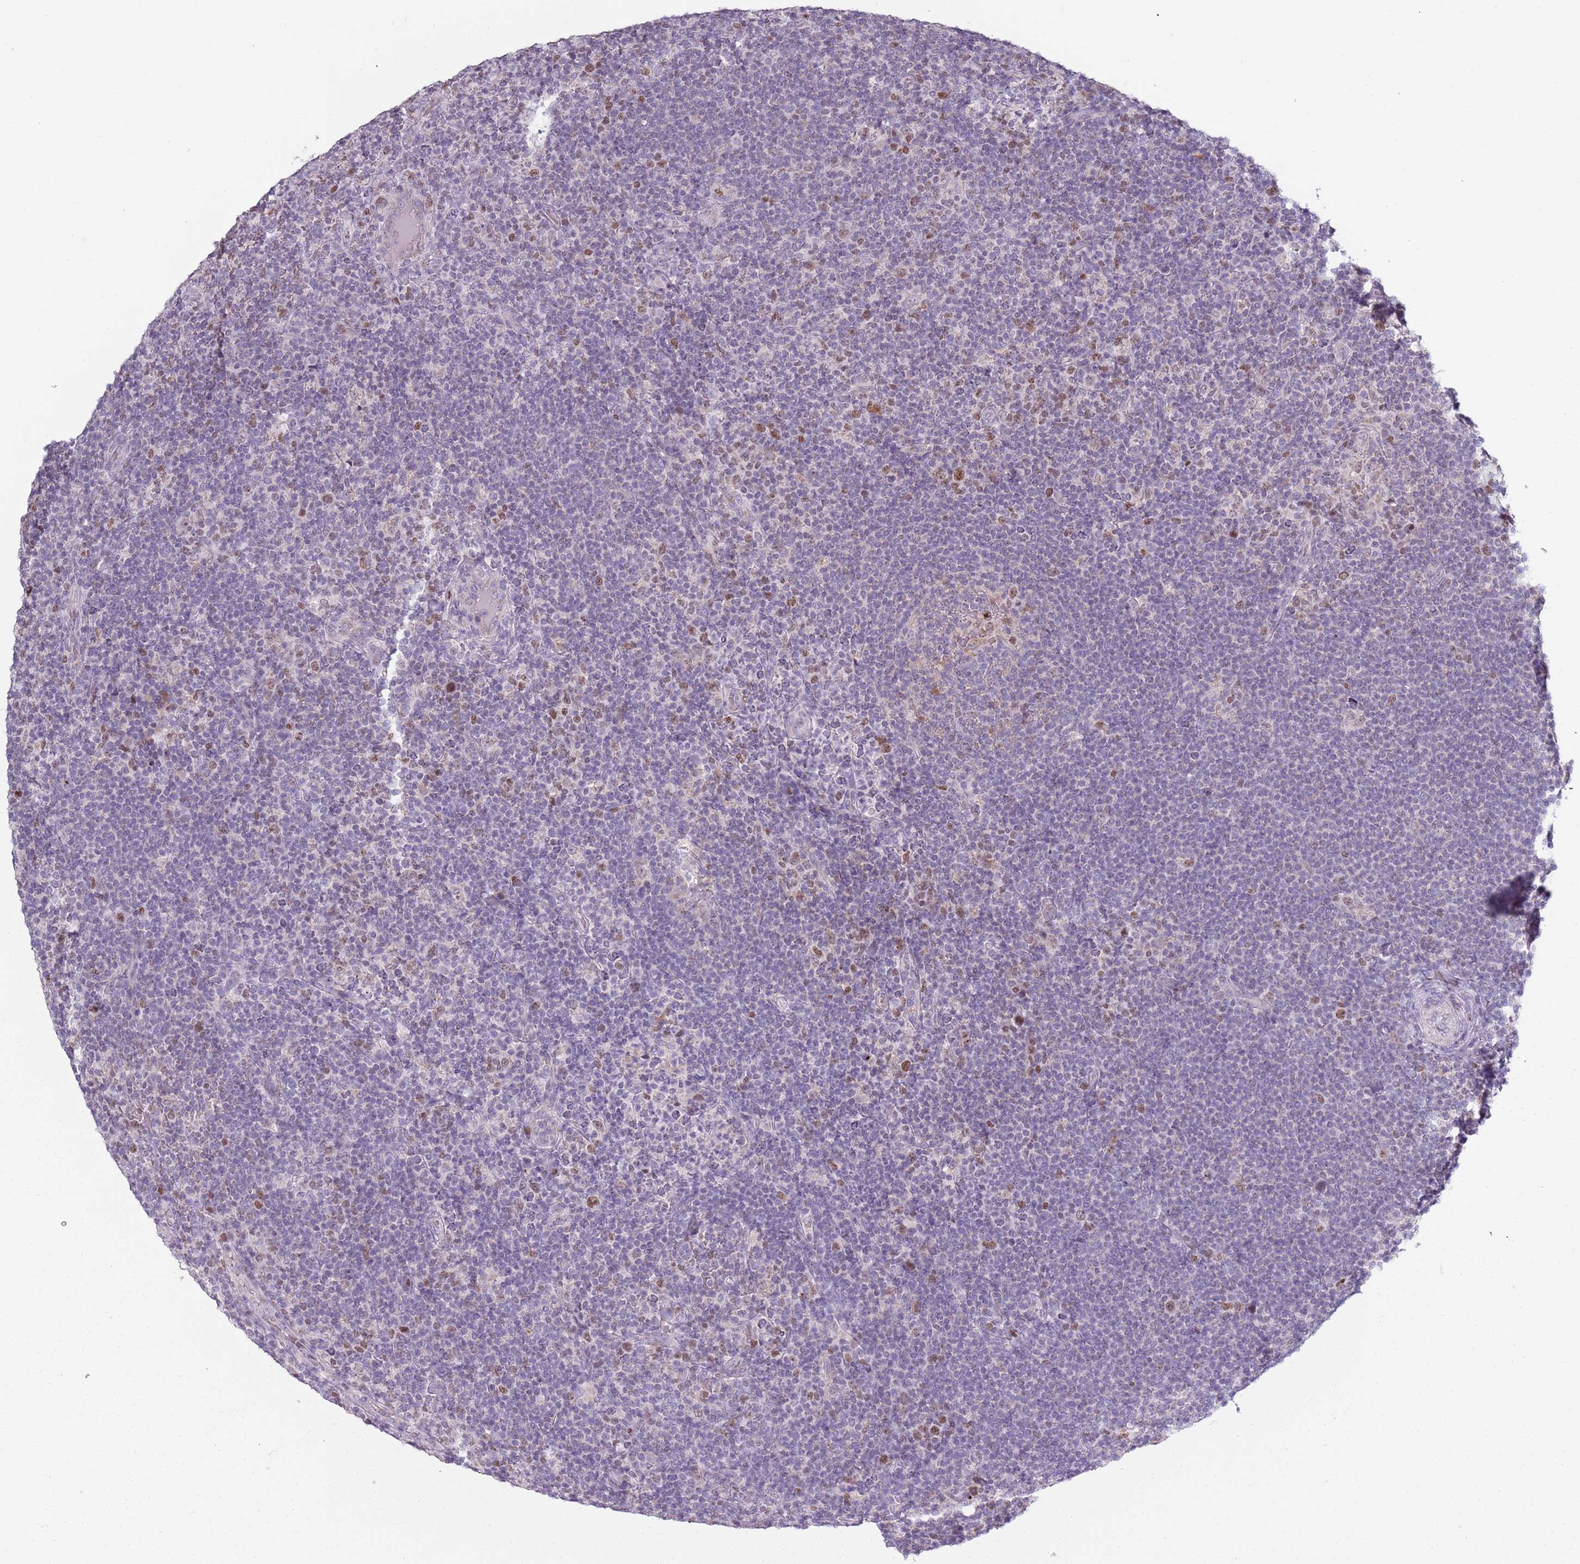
{"staining": {"intensity": "moderate", "quantity": ">75%", "location": "nuclear"}, "tissue": "lymphoma", "cell_type": "Tumor cells", "image_type": "cancer", "snomed": [{"axis": "morphology", "description": "Hodgkin's disease, NOS"}, {"axis": "topography", "description": "Lymph node"}], "caption": "IHC staining of Hodgkin's disease, which demonstrates medium levels of moderate nuclear expression in about >75% of tumor cells indicating moderate nuclear protein positivity. The staining was performed using DAB (brown) for protein detection and nuclei were counterstained in hematoxylin (blue).", "gene": "SYS1", "patient": {"sex": "female", "age": 57}}